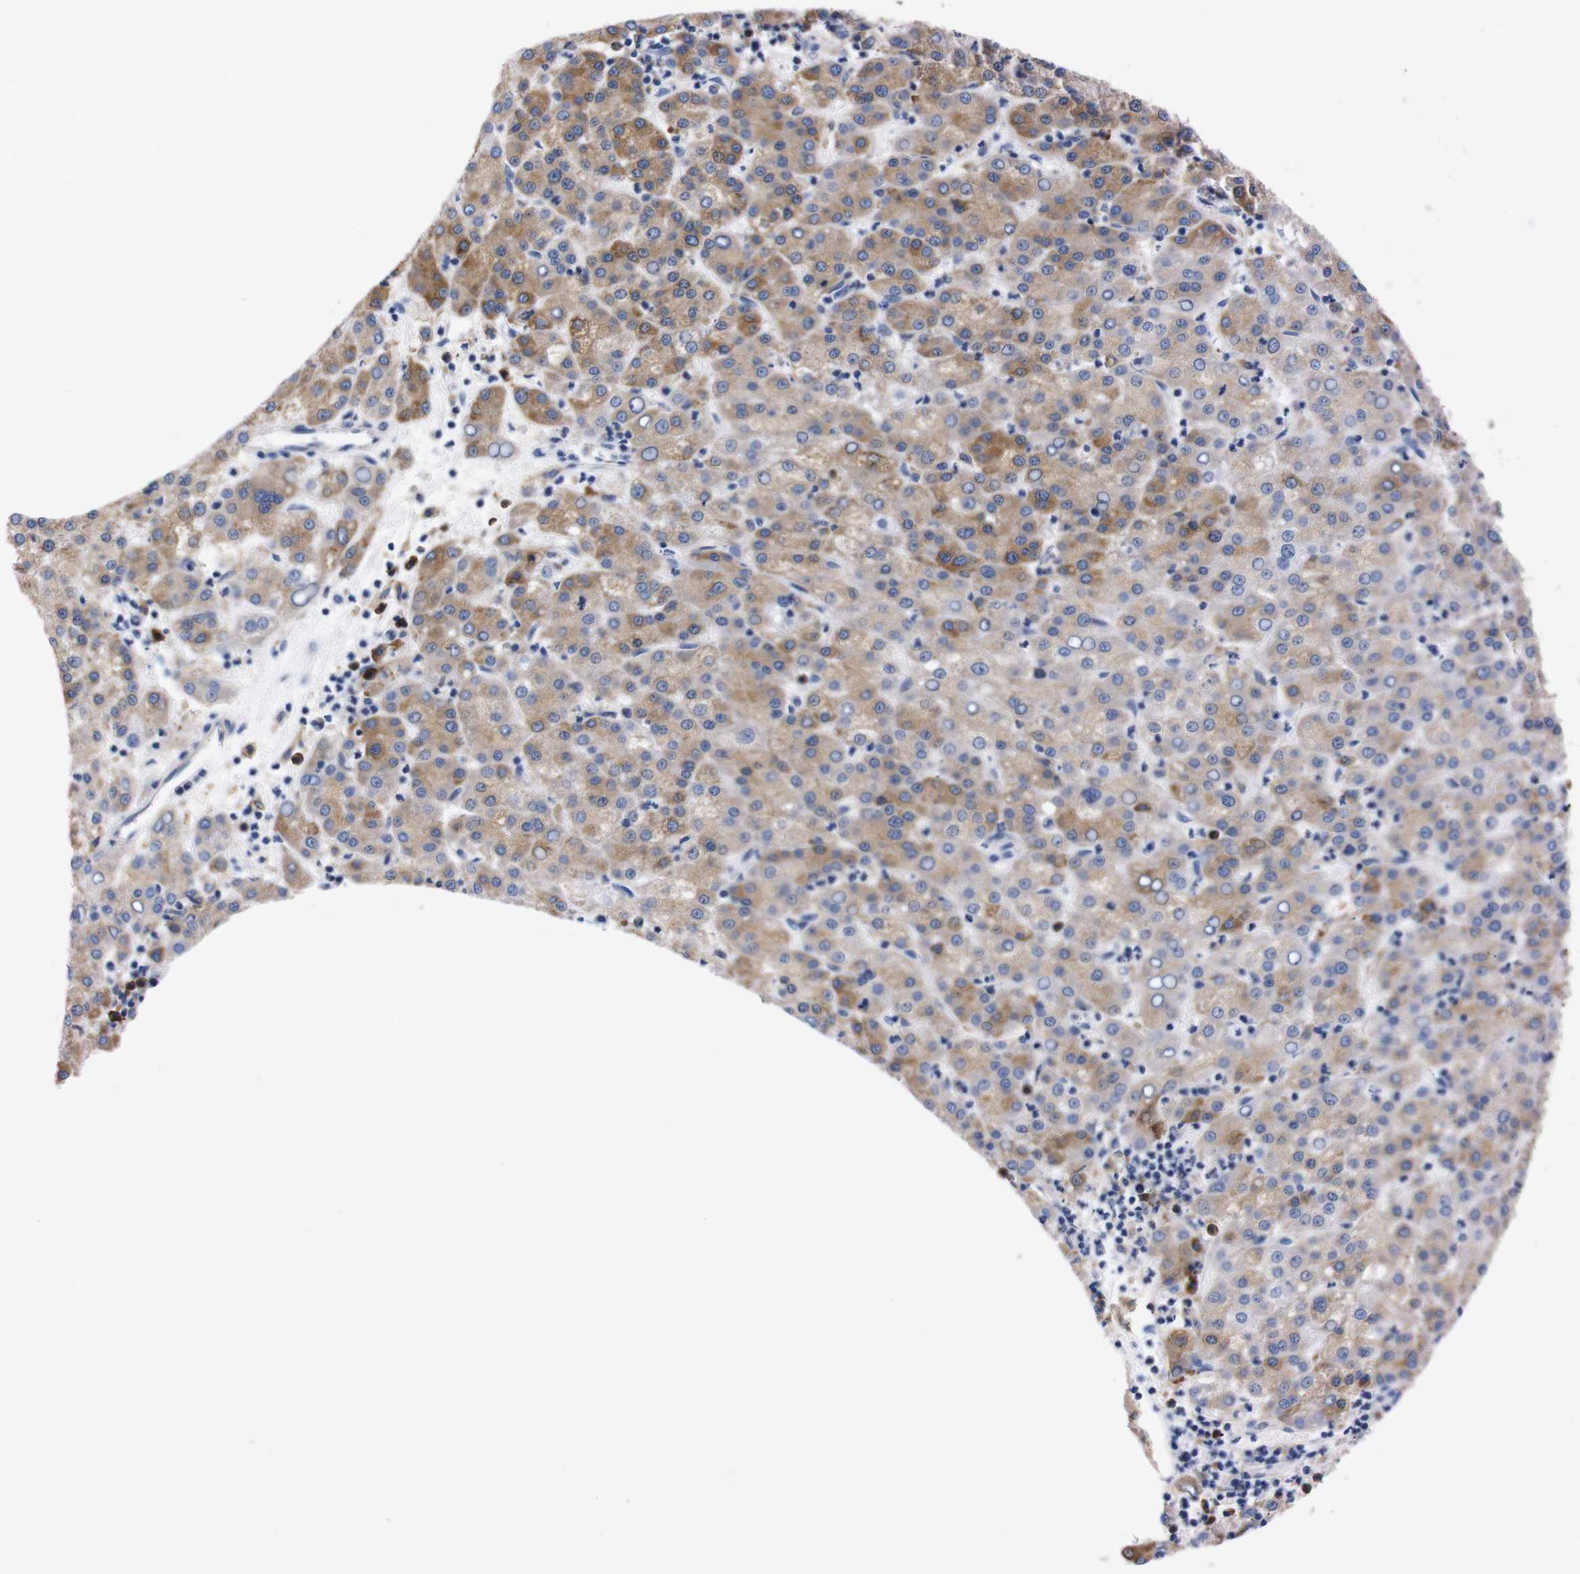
{"staining": {"intensity": "moderate", "quantity": "25%-75%", "location": "cytoplasmic/membranous"}, "tissue": "liver cancer", "cell_type": "Tumor cells", "image_type": "cancer", "snomed": [{"axis": "morphology", "description": "Carcinoma, Hepatocellular, NOS"}, {"axis": "topography", "description": "Liver"}], "caption": "Immunohistochemical staining of liver cancer shows medium levels of moderate cytoplasmic/membranous expression in about 25%-75% of tumor cells.", "gene": "NEBL", "patient": {"sex": "female", "age": 58}}